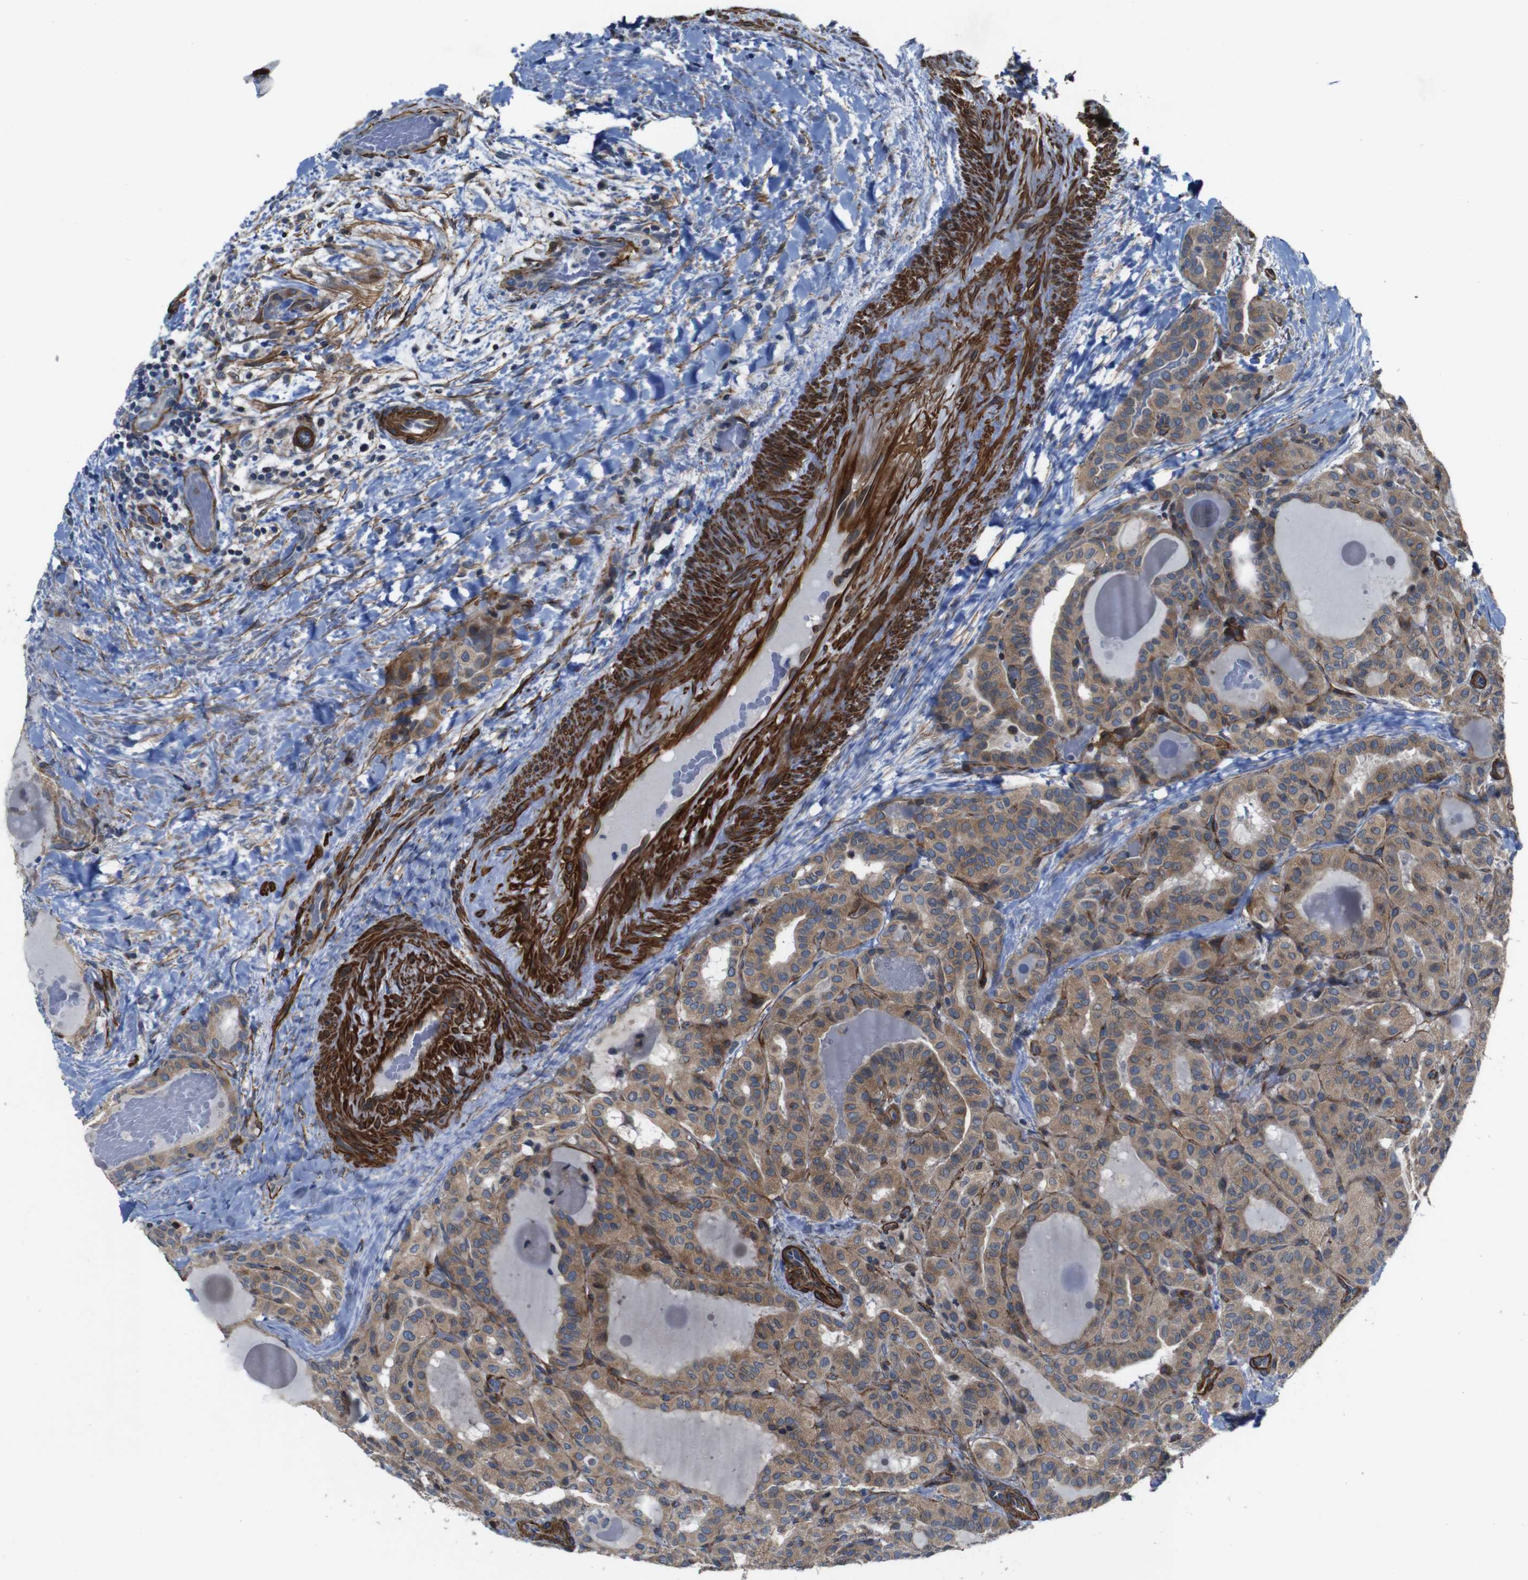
{"staining": {"intensity": "moderate", "quantity": "25%-75%", "location": "cytoplasmic/membranous"}, "tissue": "thyroid cancer", "cell_type": "Tumor cells", "image_type": "cancer", "snomed": [{"axis": "morphology", "description": "Papillary adenocarcinoma, NOS"}, {"axis": "topography", "description": "Thyroid gland"}], "caption": "High-power microscopy captured an IHC image of thyroid cancer (papillary adenocarcinoma), revealing moderate cytoplasmic/membranous expression in approximately 25%-75% of tumor cells.", "gene": "GGT7", "patient": {"sex": "male", "age": 77}}